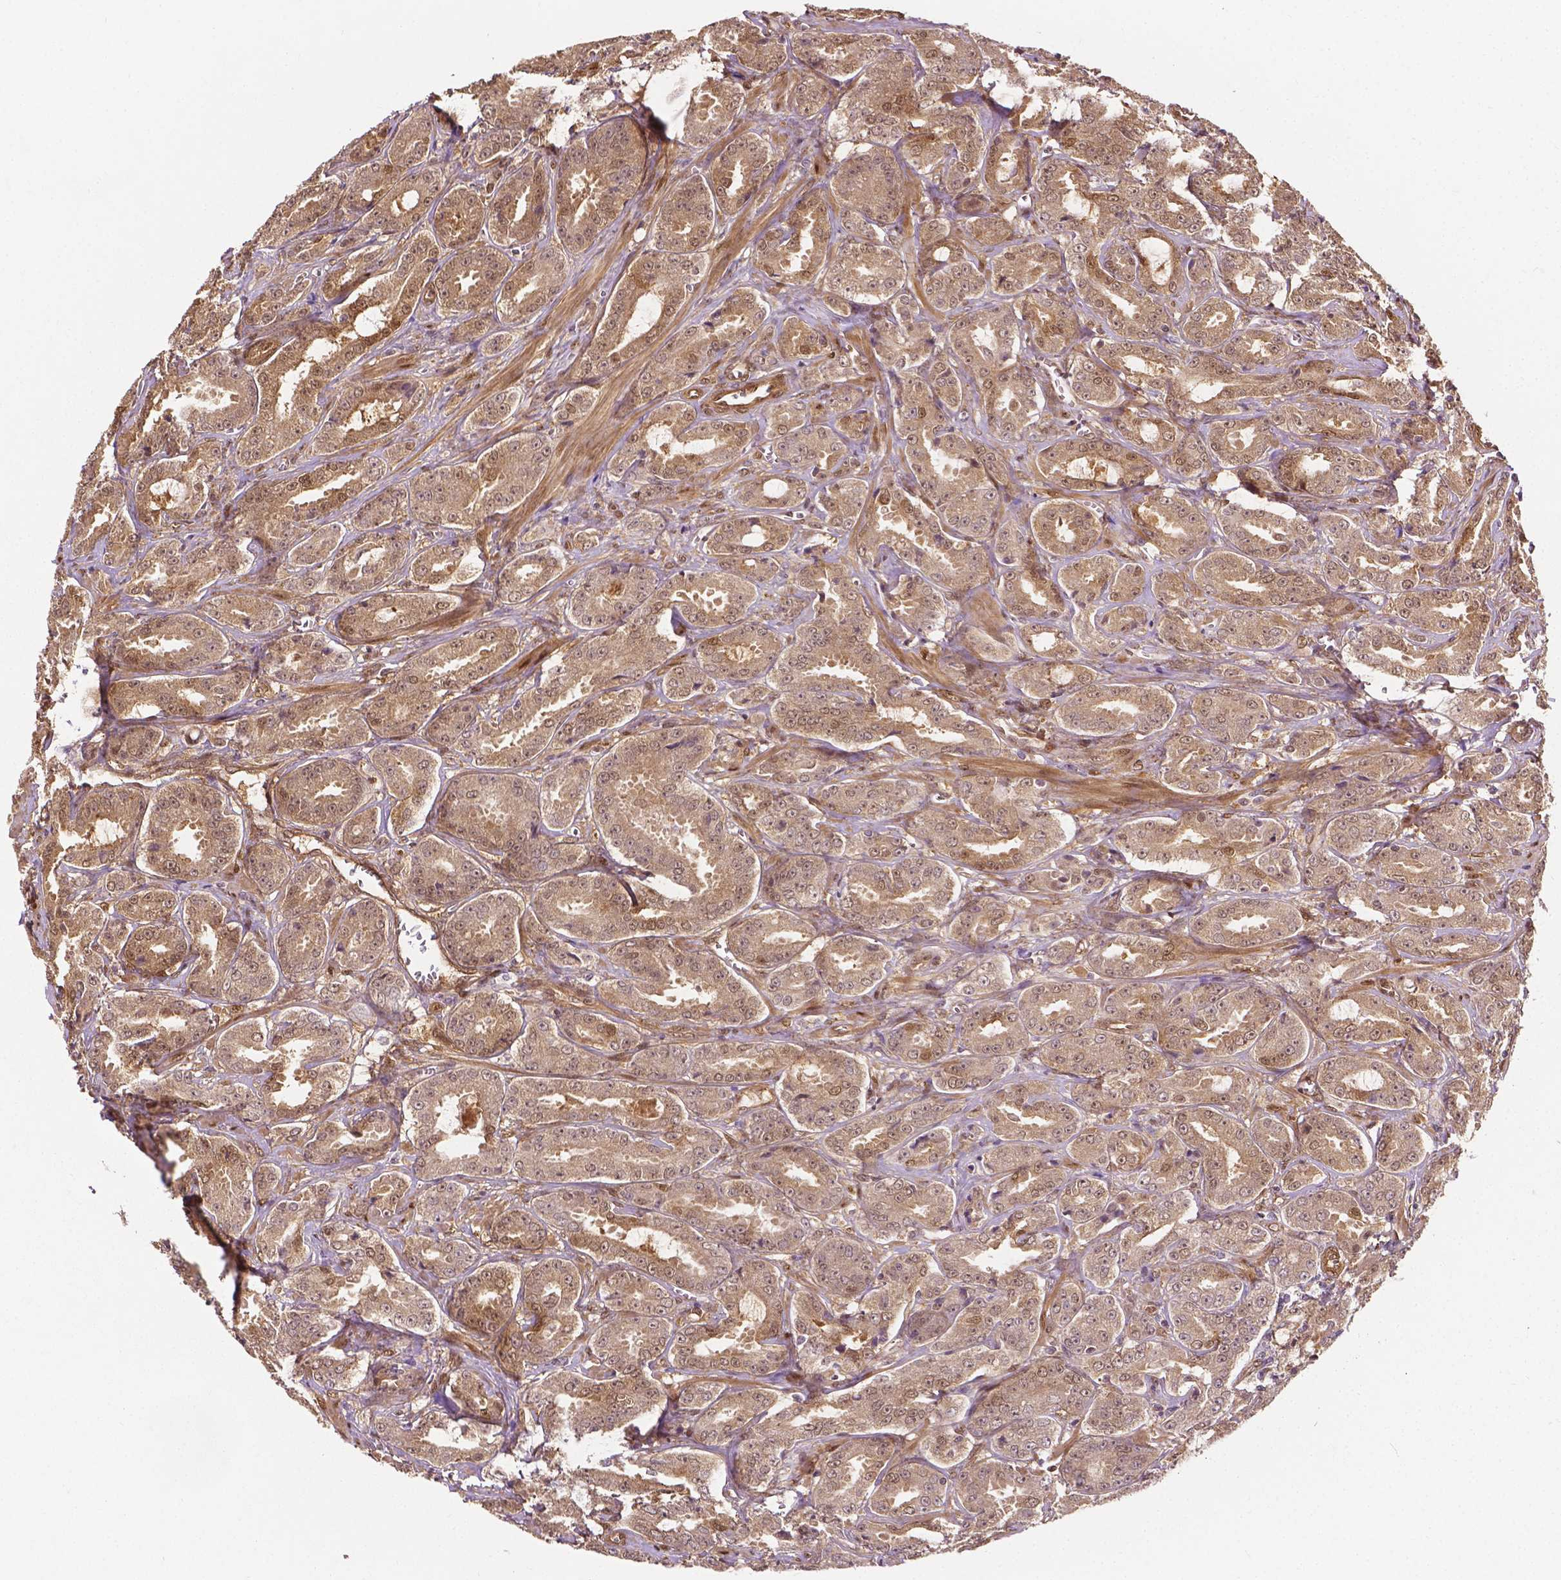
{"staining": {"intensity": "weak", "quantity": "25%-75%", "location": "cytoplasmic/membranous,nuclear"}, "tissue": "prostate cancer", "cell_type": "Tumor cells", "image_type": "cancer", "snomed": [{"axis": "morphology", "description": "Adenocarcinoma, High grade"}, {"axis": "topography", "description": "Prostate"}], "caption": "Protein expression by immunohistochemistry displays weak cytoplasmic/membranous and nuclear positivity in about 25%-75% of tumor cells in prostate high-grade adenocarcinoma.", "gene": "YAP1", "patient": {"sex": "male", "age": 64}}